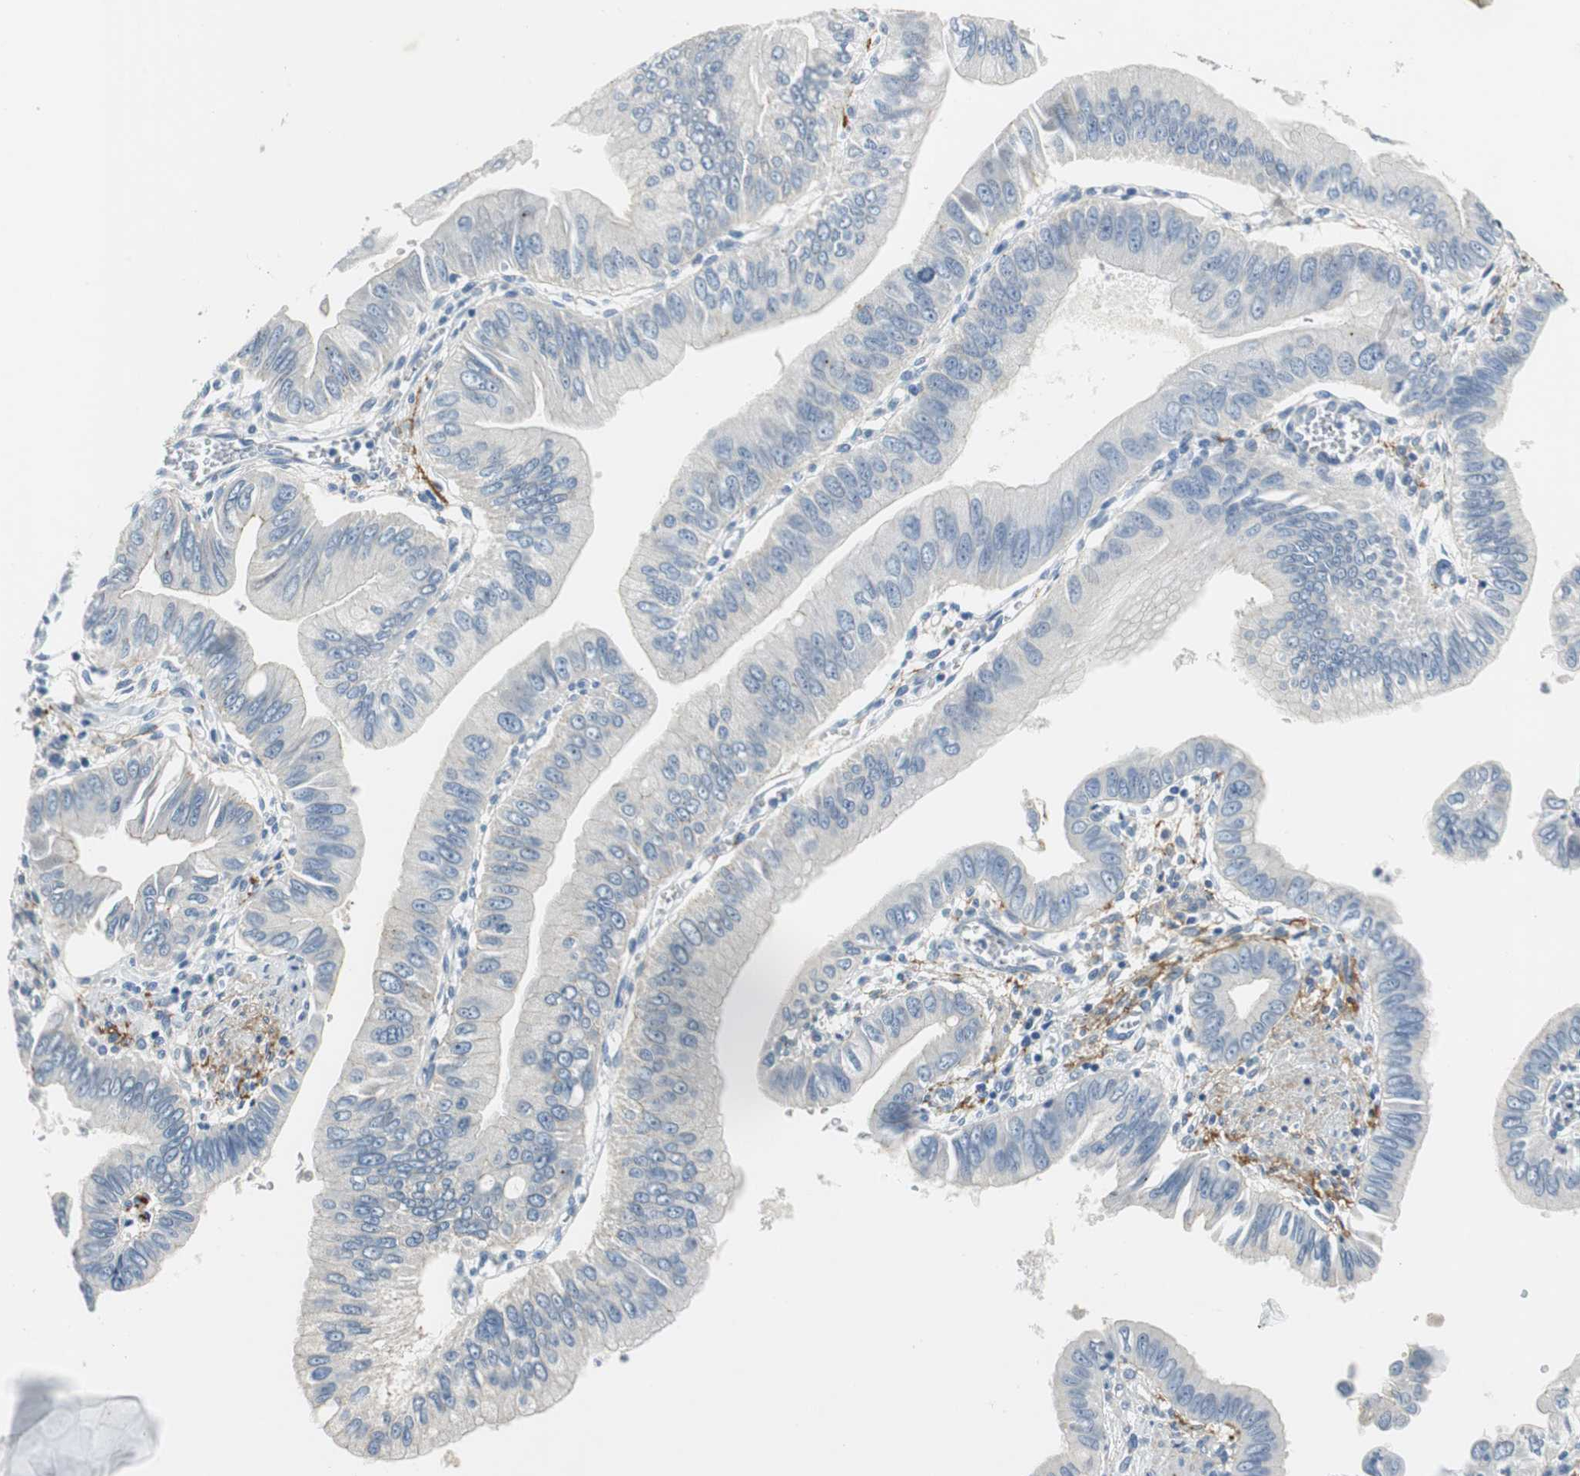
{"staining": {"intensity": "negative", "quantity": "none", "location": "none"}, "tissue": "pancreatic cancer", "cell_type": "Tumor cells", "image_type": "cancer", "snomed": [{"axis": "morphology", "description": "Normal tissue, NOS"}, {"axis": "topography", "description": "Lymph node"}], "caption": "Tumor cells are negative for protein expression in human pancreatic cancer.", "gene": "MUC7", "patient": {"sex": "male", "age": 50}}